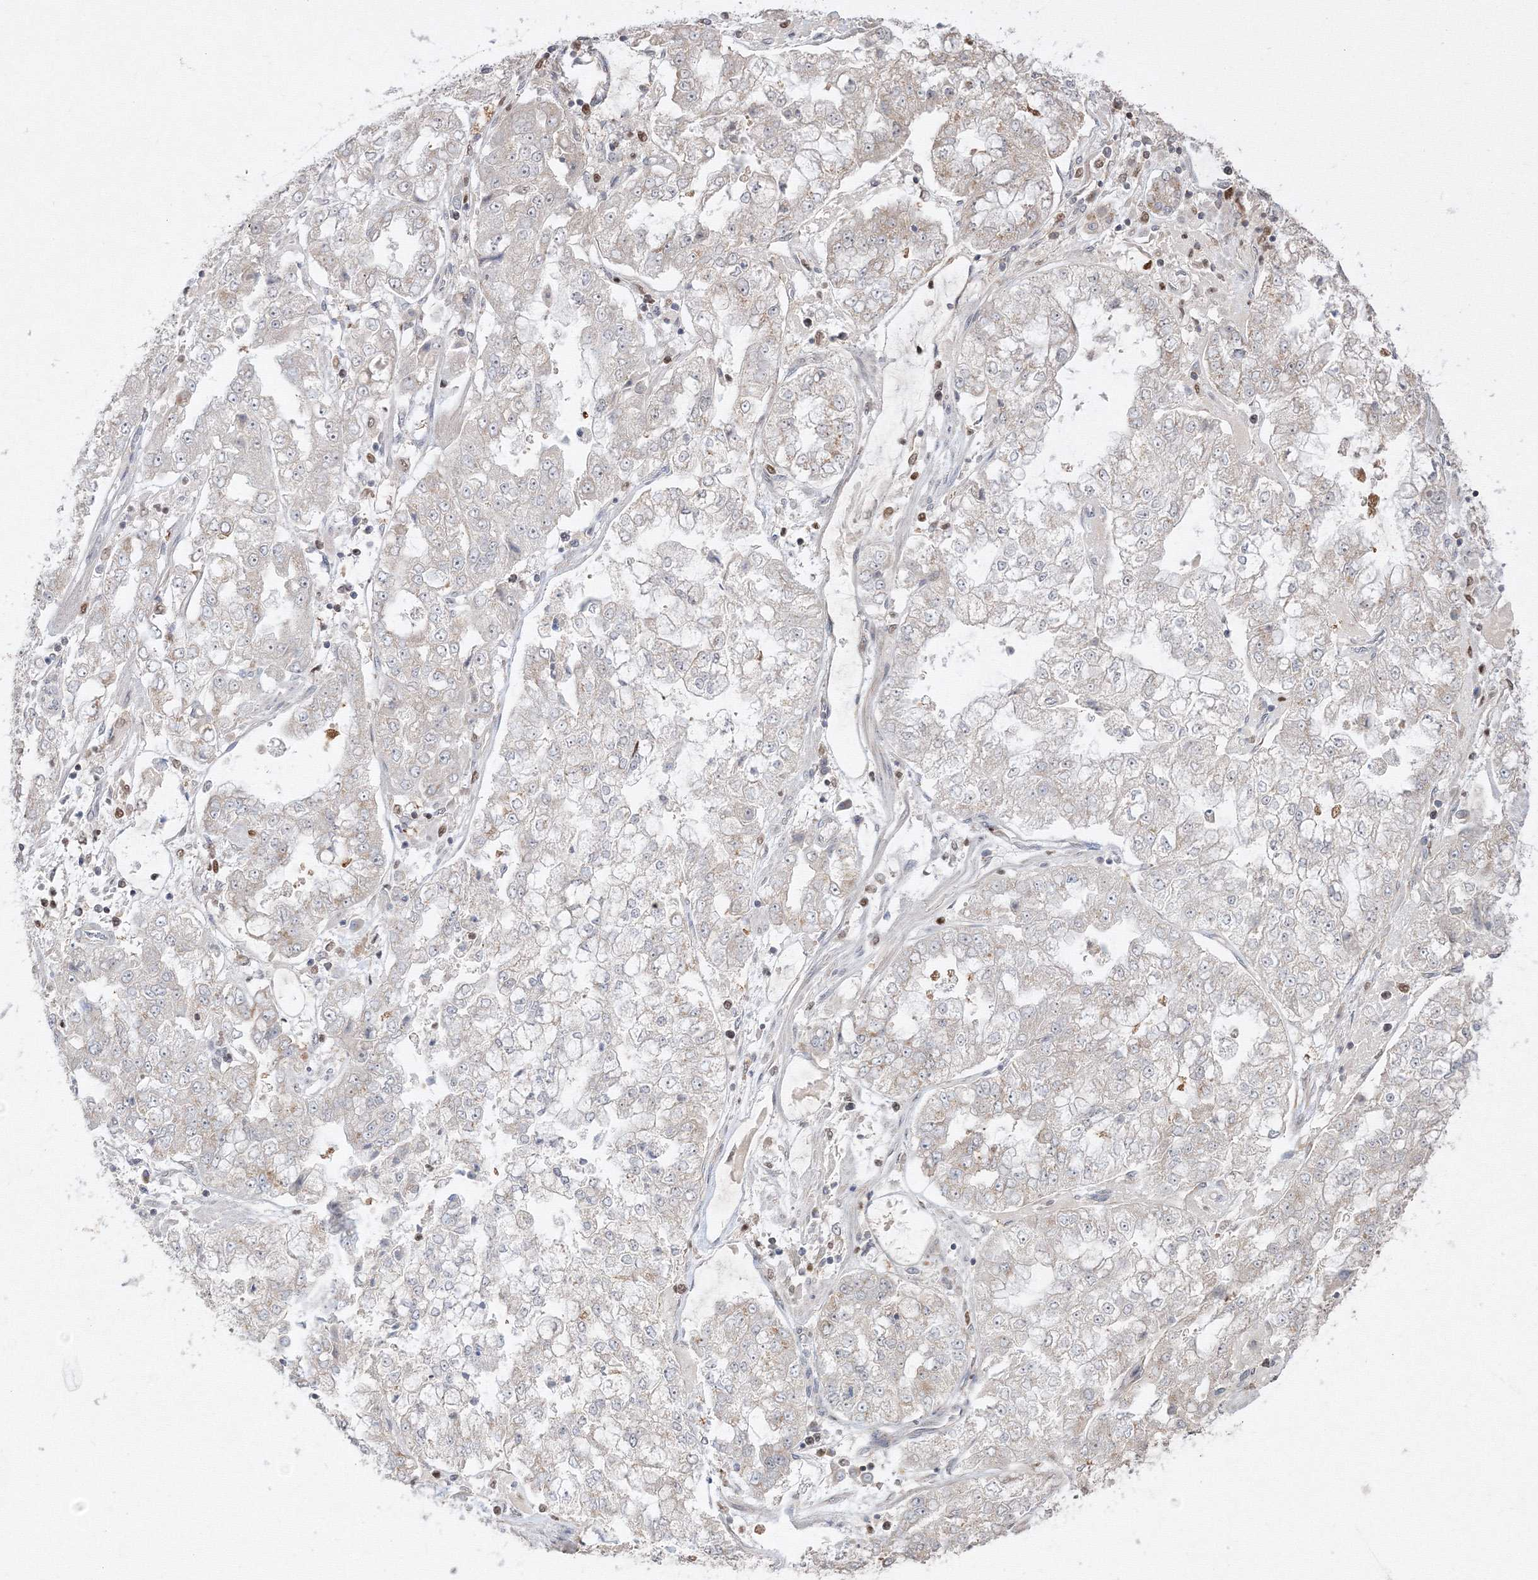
{"staining": {"intensity": "negative", "quantity": "none", "location": "none"}, "tissue": "stomach cancer", "cell_type": "Tumor cells", "image_type": "cancer", "snomed": [{"axis": "morphology", "description": "Adenocarcinoma, NOS"}, {"axis": "topography", "description": "Stomach"}], "caption": "Immunohistochemistry (IHC) of human stomach cancer (adenocarcinoma) exhibits no expression in tumor cells.", "gene": "TMEM50B", "patient": {"sex": "male", "age": 76}}